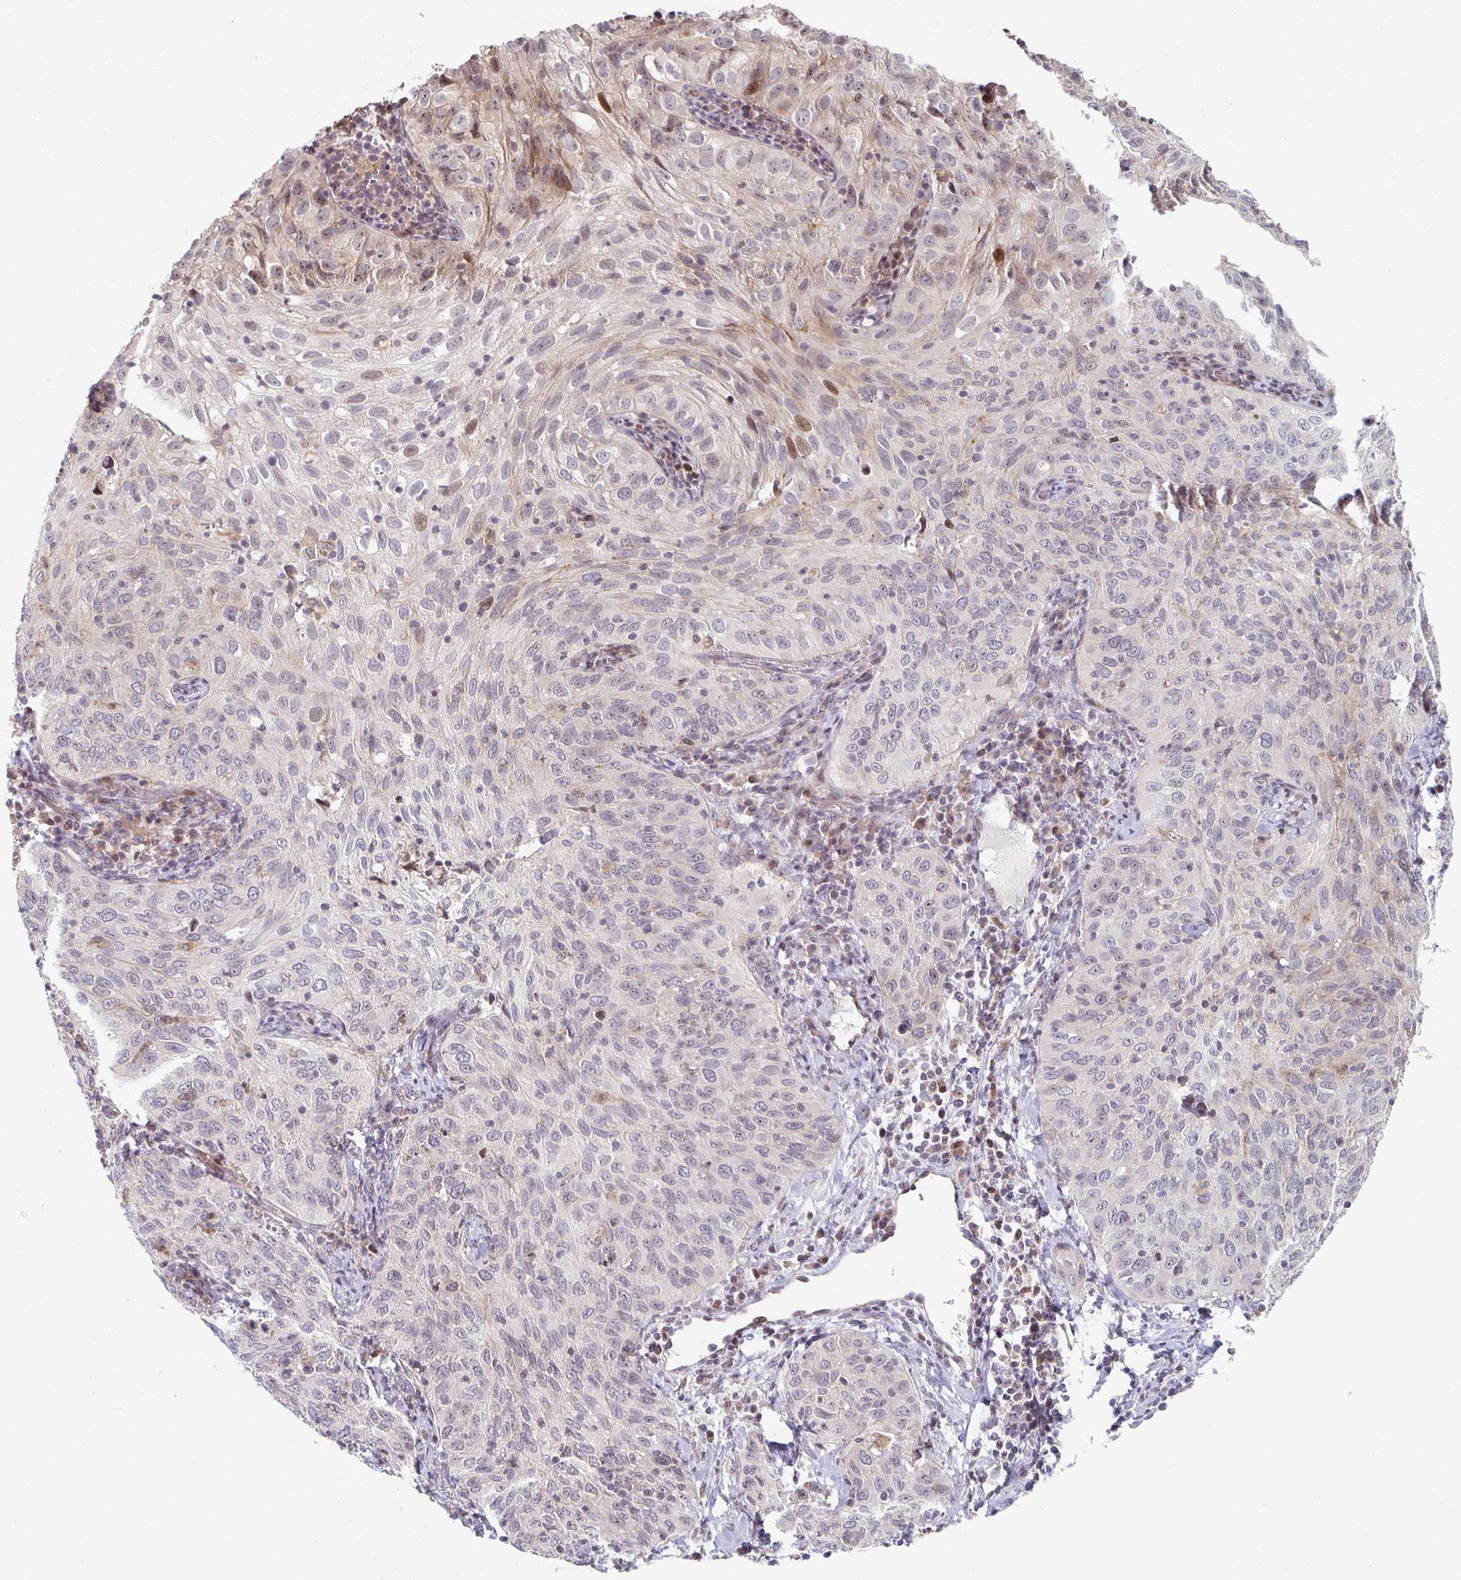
{"staining": {"intensity": "moderate", "quantity": "<25%", "location": "nuclear"}, "tissue": "cervical cancer", "cell_type": "Tumor cells", "image_type": "cancer", "snomed": [{"axis": "morphology", "description": "Squamous cell carcinoma, NOS"}, {"axis": "topography", "description": "Cervix"}], "caption": "A low amount of moderate nuclear staining is seen in about <25% of tumor cells in cervical cancer tissue. The protein is stained brown, and the nuclei are stained in blue (DAB (3,3'-diaminobenzidine) IHC with brightfield microscopy, high magnification).", "gene": "HCFC1R1", "patient": {"sex": "female", "age": 52}}